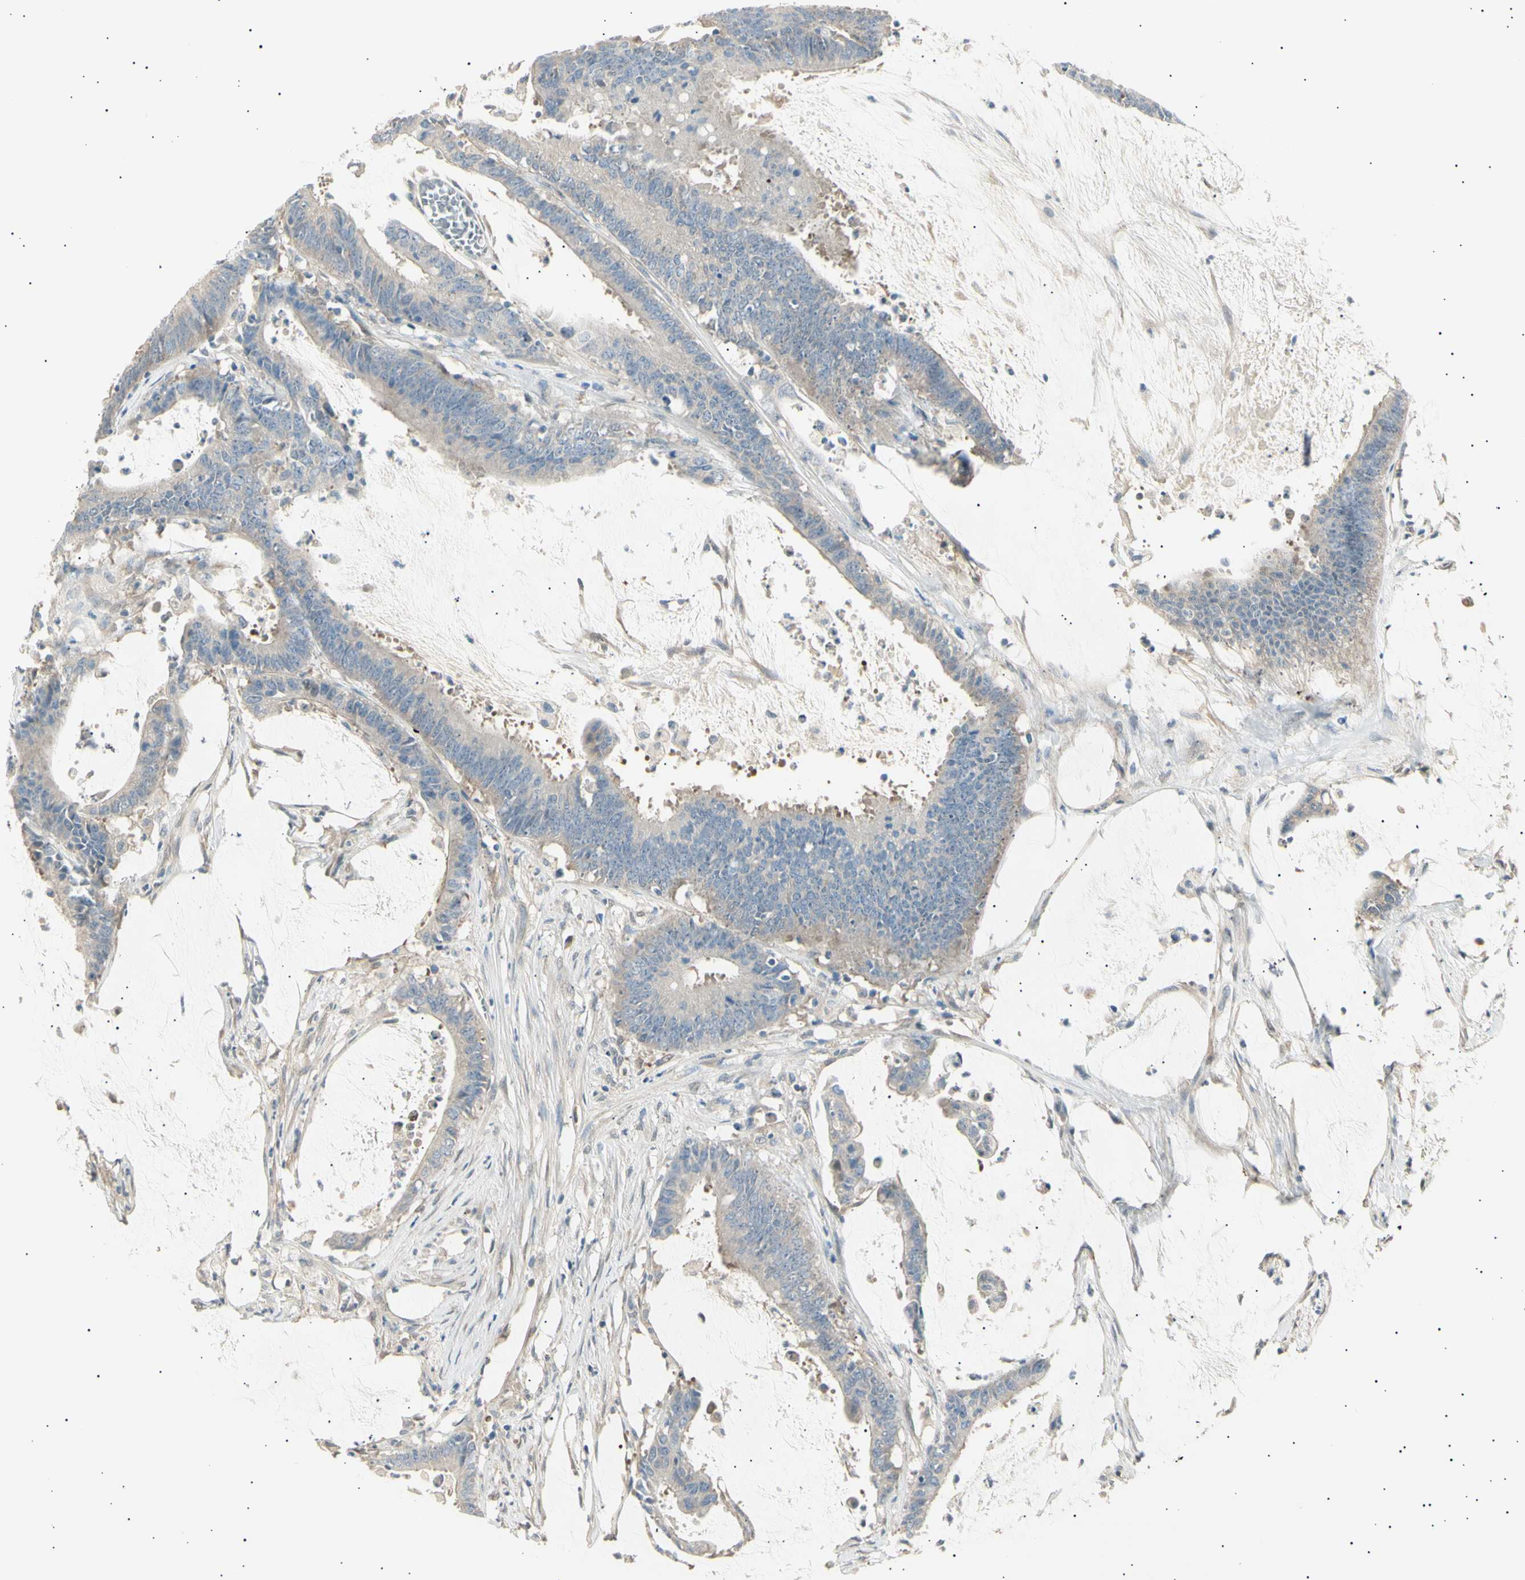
{"staining": {"intensity": "weak", "quantity": "25%-75%", "location": "cytoplasmic/membranous"}, "tissue": "colorectal cancer", "cell_type": "Tumor cells", "image_type": "cancer", "snomed": [{"axis": "morphology", "description": "Adenocarcinoma, NOS"}, {"axis": "topography", "description": "Rectum"}], "caption": "Colorectal adenocarcinoma stained with a protein marker demonstrates weak staining in tumor cells.", "gene": "LHPP", "patient": {"sex": "female", "age": 66}}